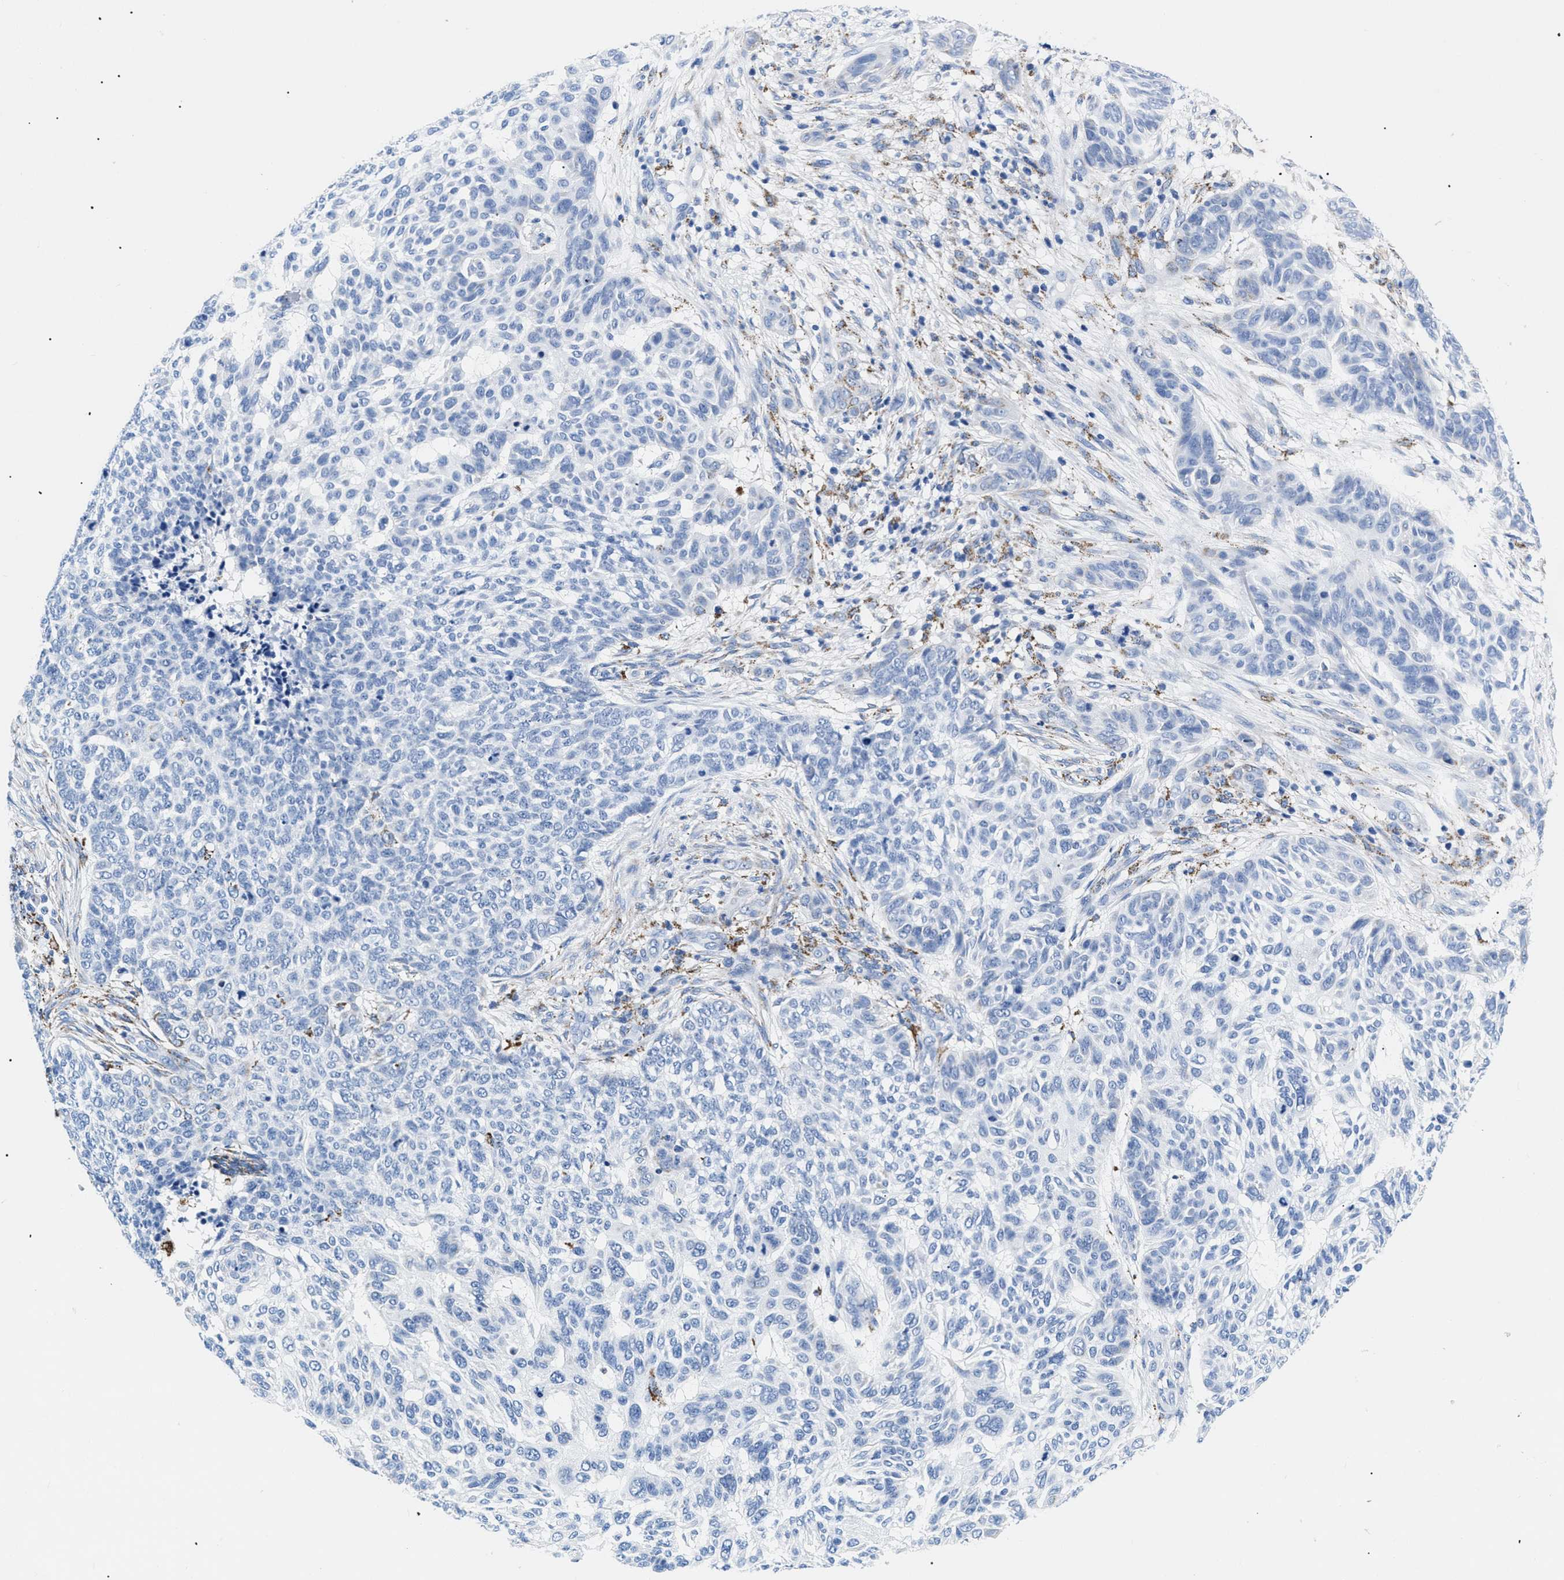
{"staining": {"intensity": "negative", "quantity": "none", "location": "none"}, "tissue": "skin cancer", "cell_type": "Tumor cells", "image_type": "cancer", "snomed": [{"axis": "morphology", "description": "Basal cell carcinoma"}, {"axis": "topography", "description": "Skin"}], "caption": "Immunohistochemistry micrograph of neoplastic tissue: skin cancer (basal cell carcinoma) stained with DAB (3,3'-diaminobenzidine) reveals no significant protein positivity in tumor cells.", "gene": "GPR149", "patient": {"sex": "male", "age": 85}}